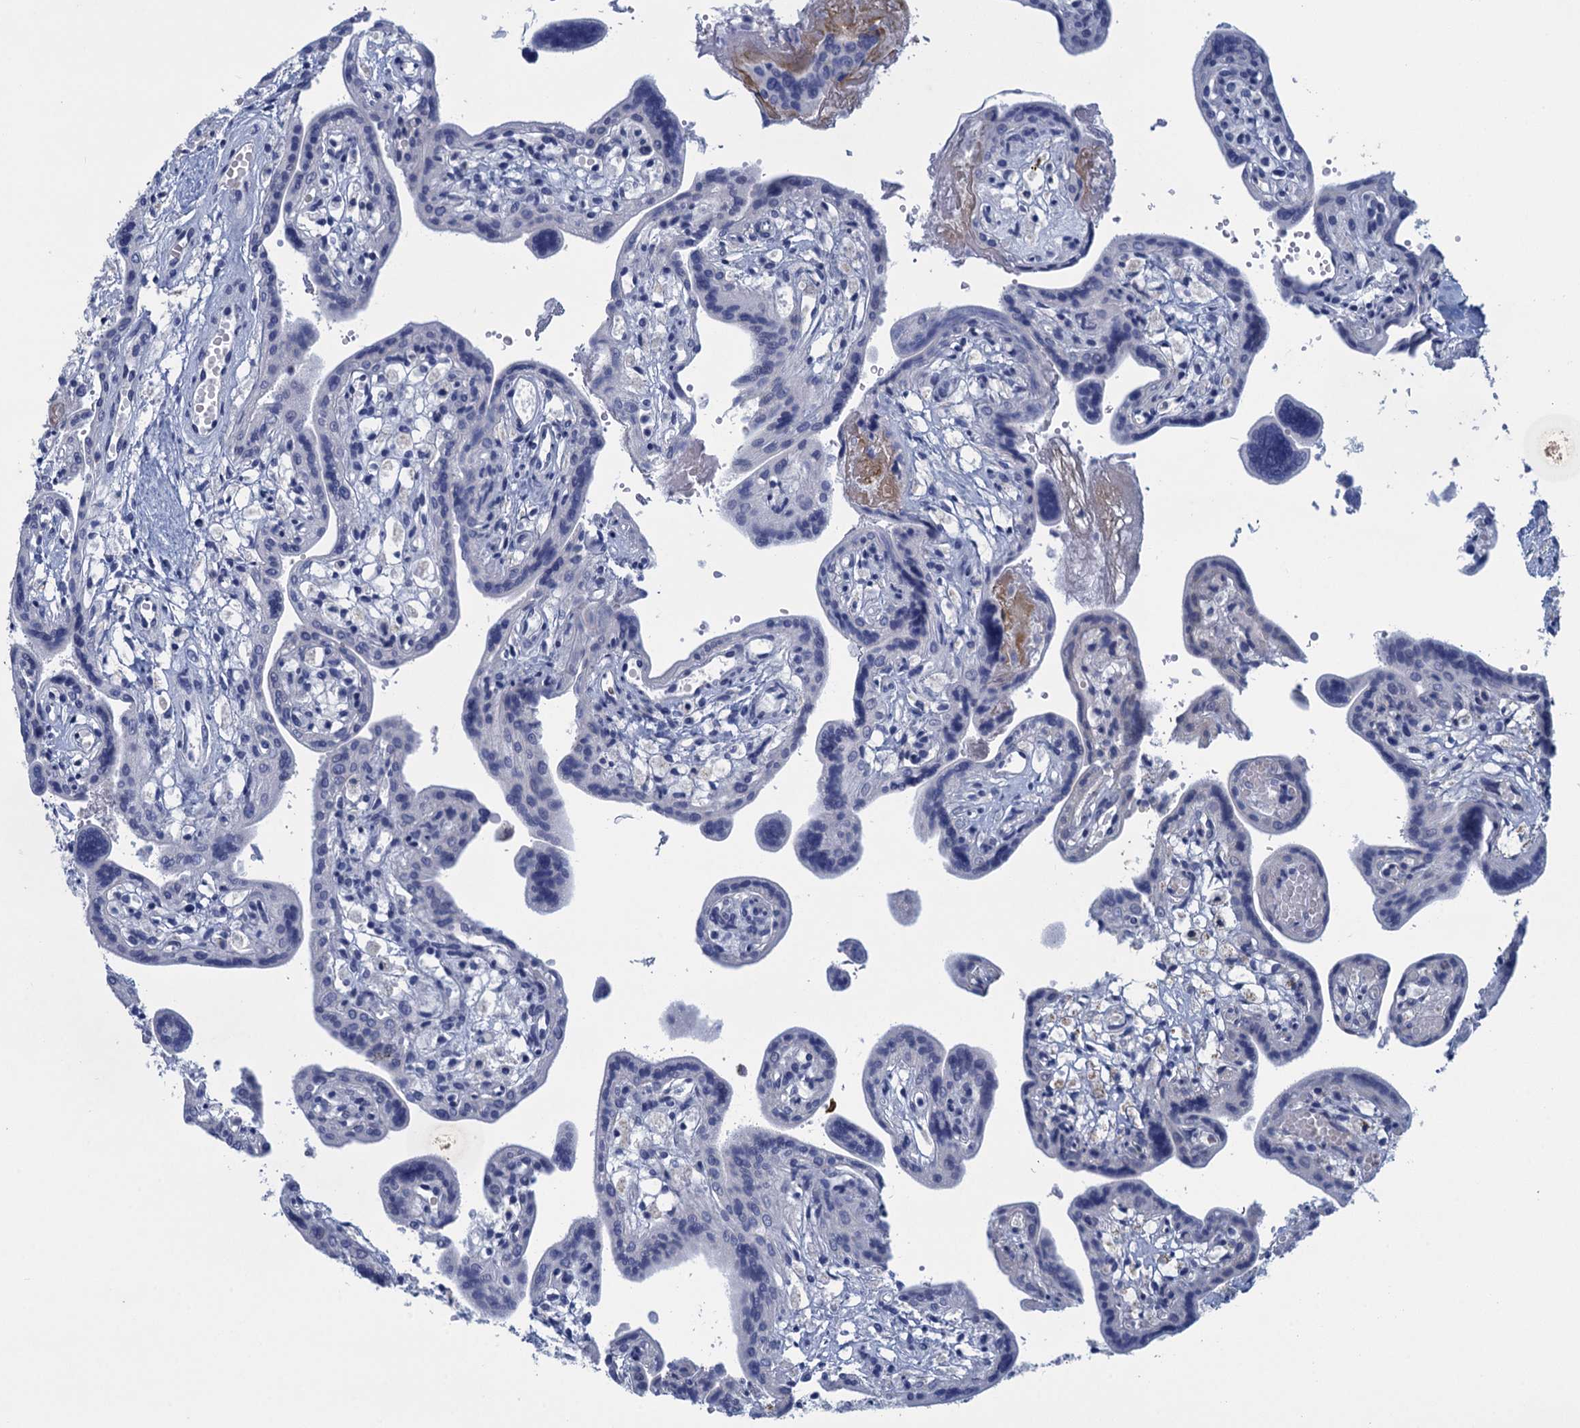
{"staining": {"intensity": "negative", "quantity": "none", "location": "none"}, "tissue": "placenta", "cell_type": "Trophoblastic cells", "image_type": "normal", "snomed": [{"axis": "morphology", "description": "Normal tissue, NOS"}, {"axis": "topography", "description": "Placenta"}], "caption": "Normal placenta was stained to show a protein in brown. There is no significant positivity in trophoblastic cells. Brightfield microscopy of immunohistochemistry stained with DAB (3,3'-diaminobenzidine) (brown) and hematoxylin (blue), captured at high magnification.", "gene": "SCEL", "patient": {"sex": "female", "age": 37}}